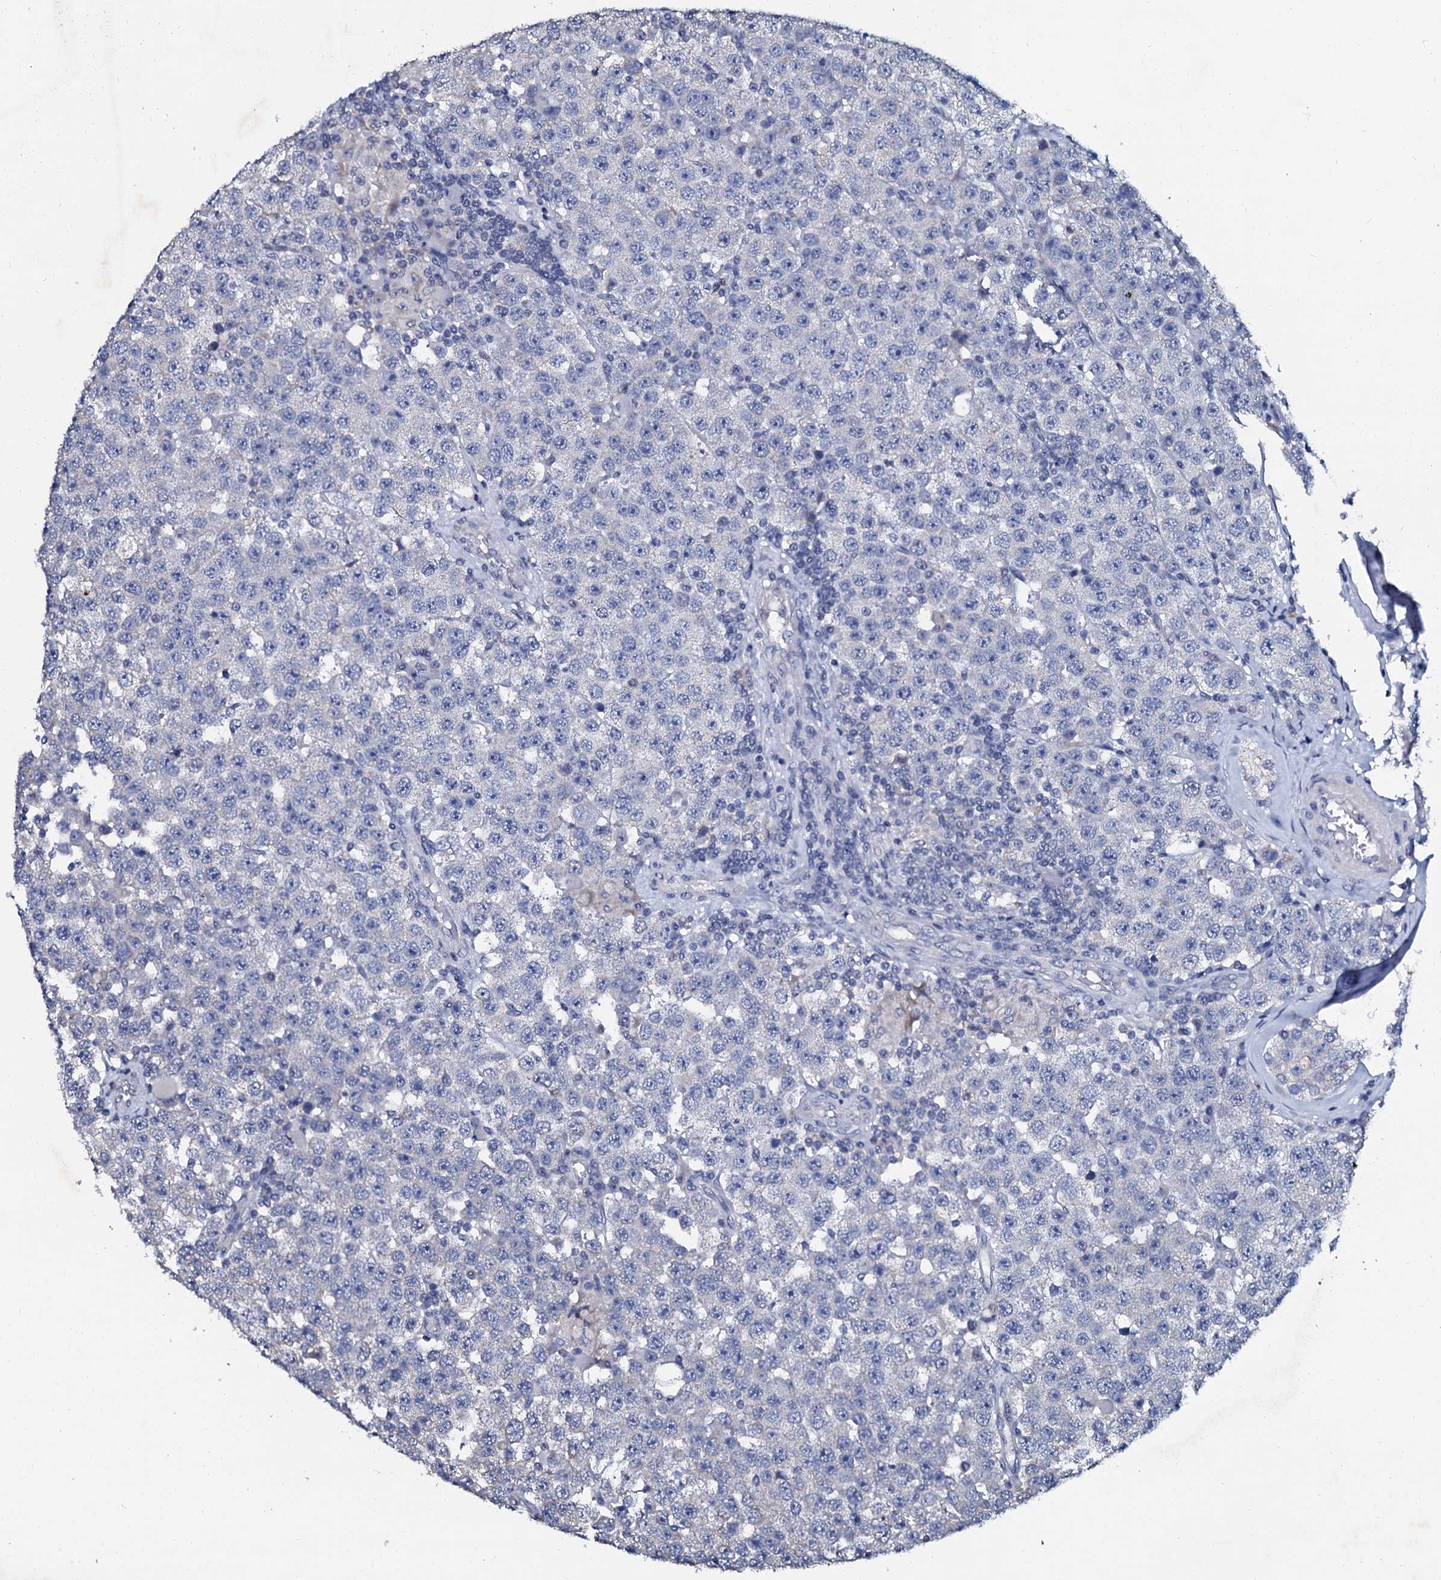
{"staining": {"intensity": "negative", "quantity": "none", "location": "none"}, "tissue": "testis cancer", "cell_type": "Tumor cells", "image_type": "cancer", "snomed": [{"axis": "morphology", "description": "Seminoma, NOS"}, {"axis": "topography", "description": "Testis"}], "caption": "IHC histopathology image of neoplastic tissue: testis cancer stained with DAB (3,3'-diaminobenzidine) reveals no significant protein expression in tumor cells. (DAB (3,3'-diaminobenzidine) immunohistochemistry (IHC) visualized using brightfield microscopy, high magnification).", "gene": "SLC37A4", "patient": {"sex": "male", "age": 28}}